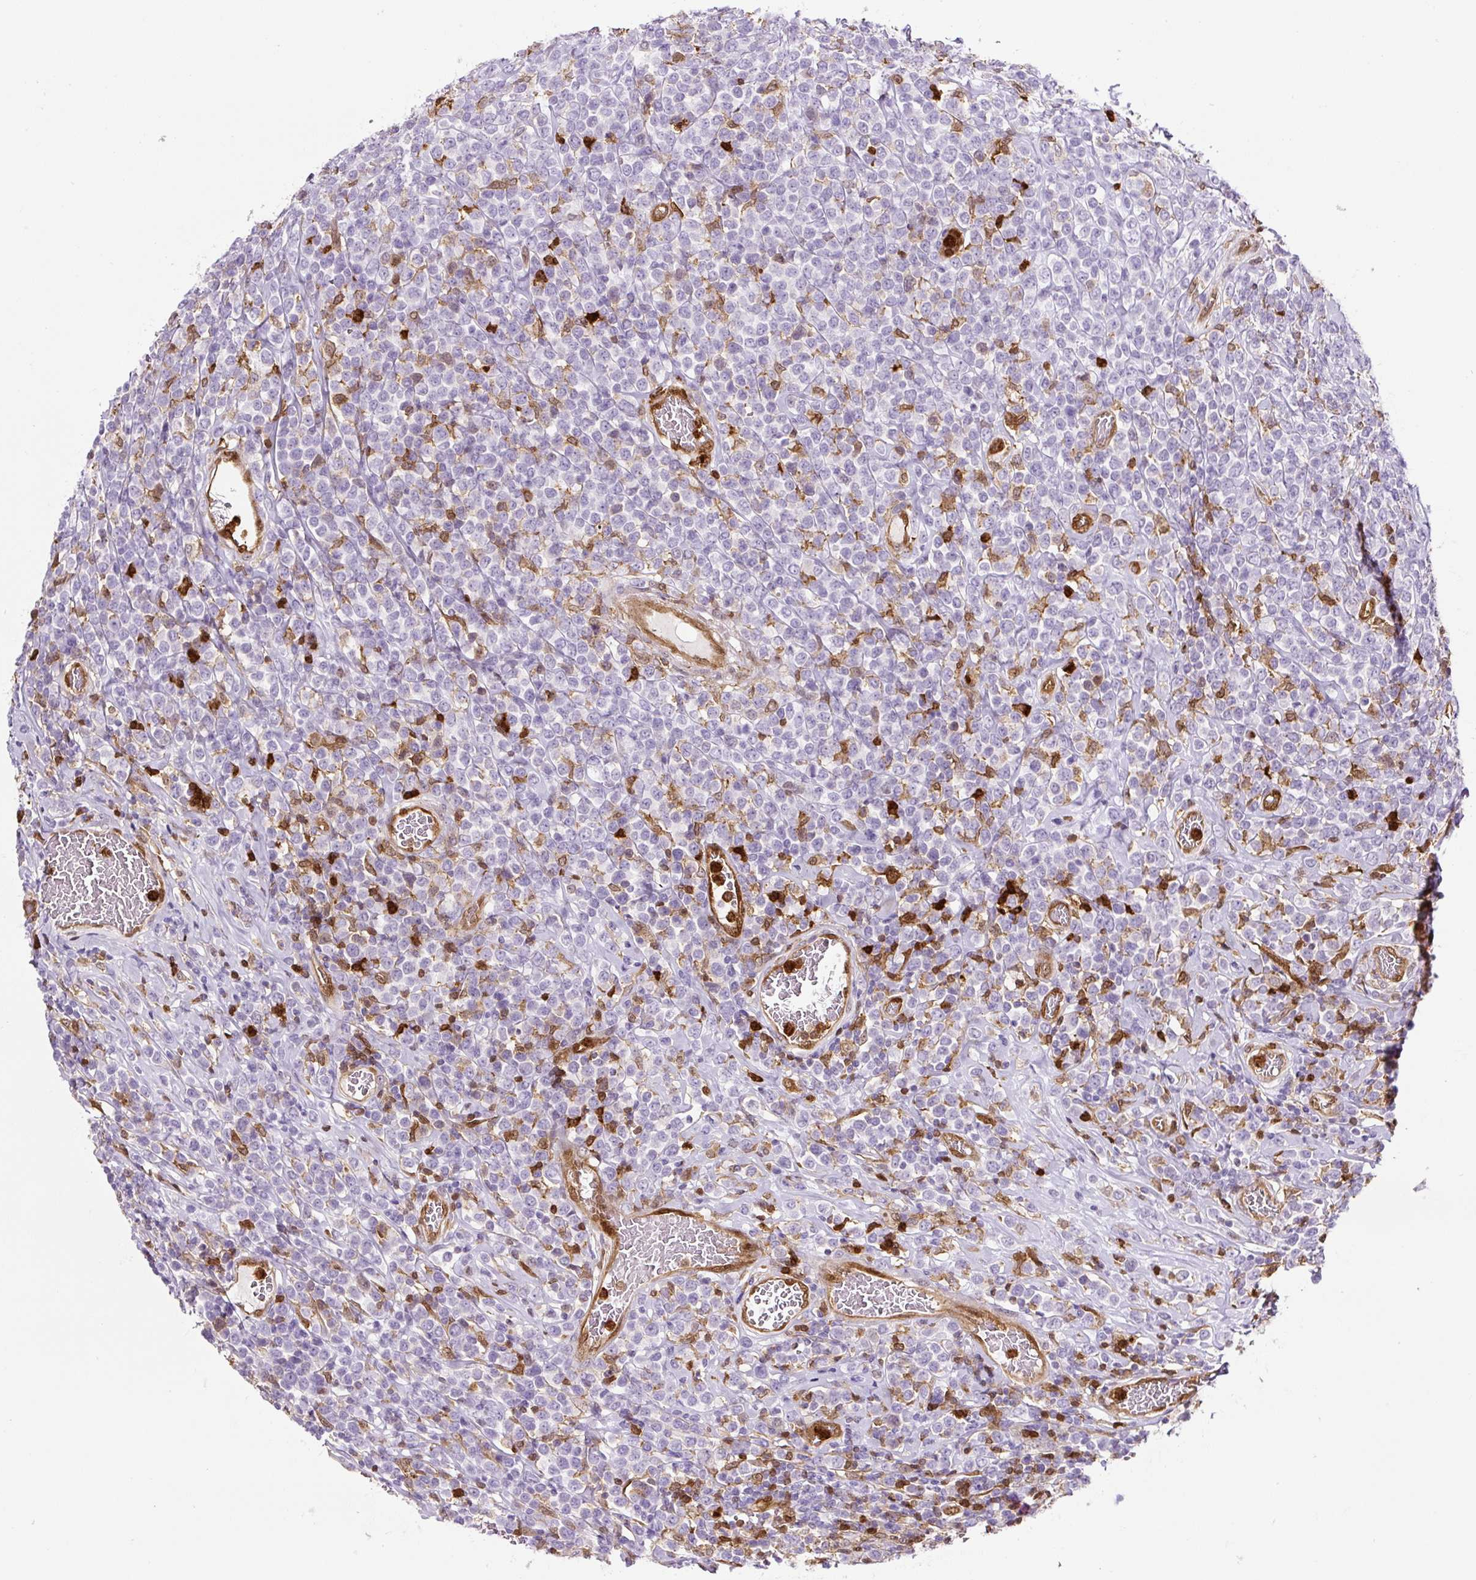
{"staining": {"intensity": "negative", "quantity": "none", "location": "none"}, "tissue": "lymphoma", "cell_type": "Tumor cells", "image_type": "cancer", "snomed": [{"axis": "morphology", "description": "Malignant lymphoma, non-Hodgkin's type, High grade"}, {"axis": "topography", "description": "Soft tissue"}], "caption": "IHC micrograph of neoplastic tissue: lymphoma stained with DAB (3,3'-diaminobenzidine) shows no significant protein staining in tumor cells. (DAB (3,3'-diaminobenzidine) IHC, high magnification).", "gene": "ANXA1", "patient": {"sex": "female", "age": 56}}